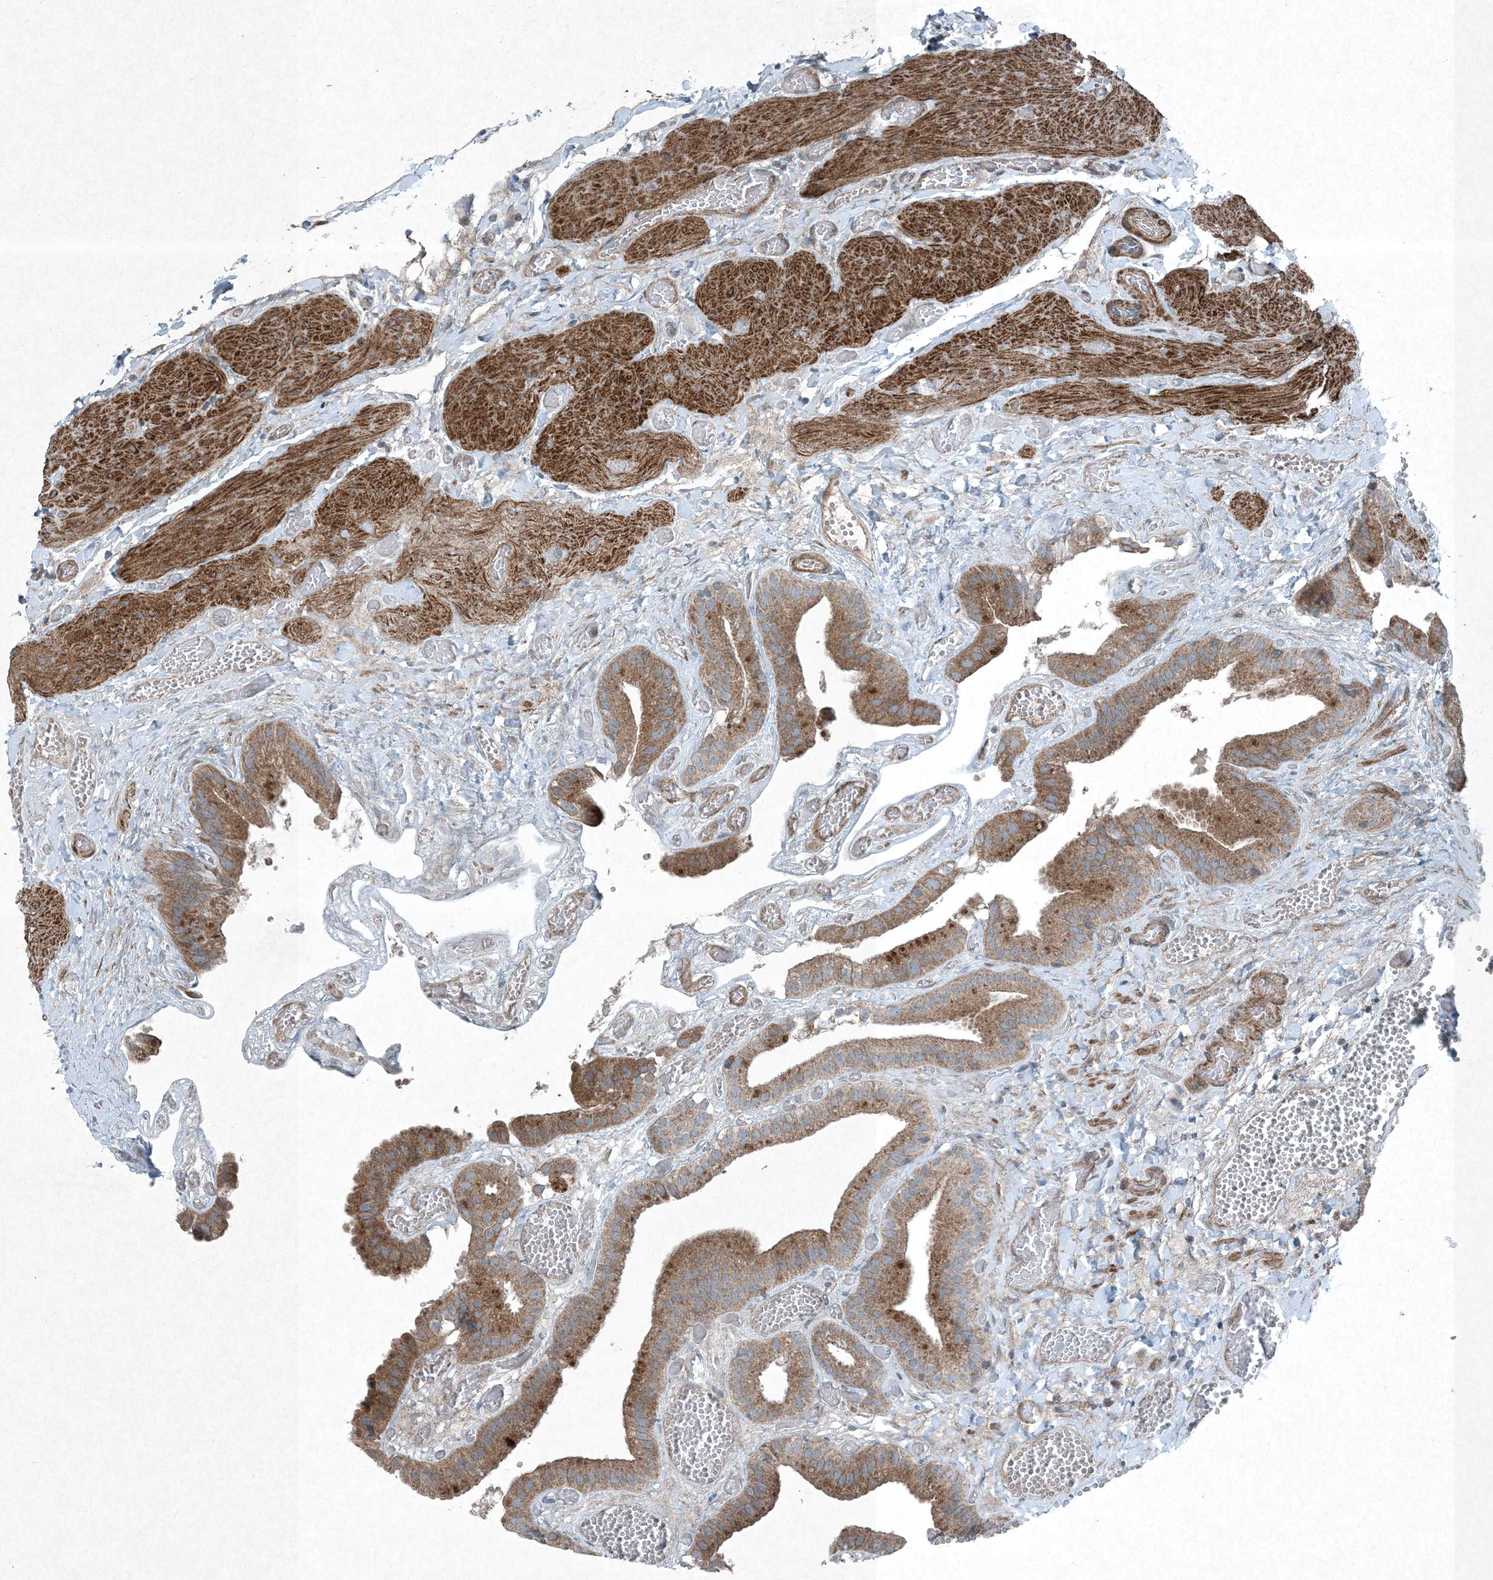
{"staining": {"intensity": "moderate", "quantity": ">75%", "location": "cytoplasmic/membranous"}, "tissue": "gallbladder", "cell_type": "Glandular cells", "image_type": "normal", "snomed": [{"axis": "morphology", "description": "Normal tissue, NOS"}, {"axis": "topography", "description": "Gallbladder"}], "caption": "Gallbladder stained for a protein (brown) shows moderate cytoplasmic/membranous positive expression in approximately >75% of glandular cells.", "gene": "APOM", "patient": {"sex": "female", "age": 64}}